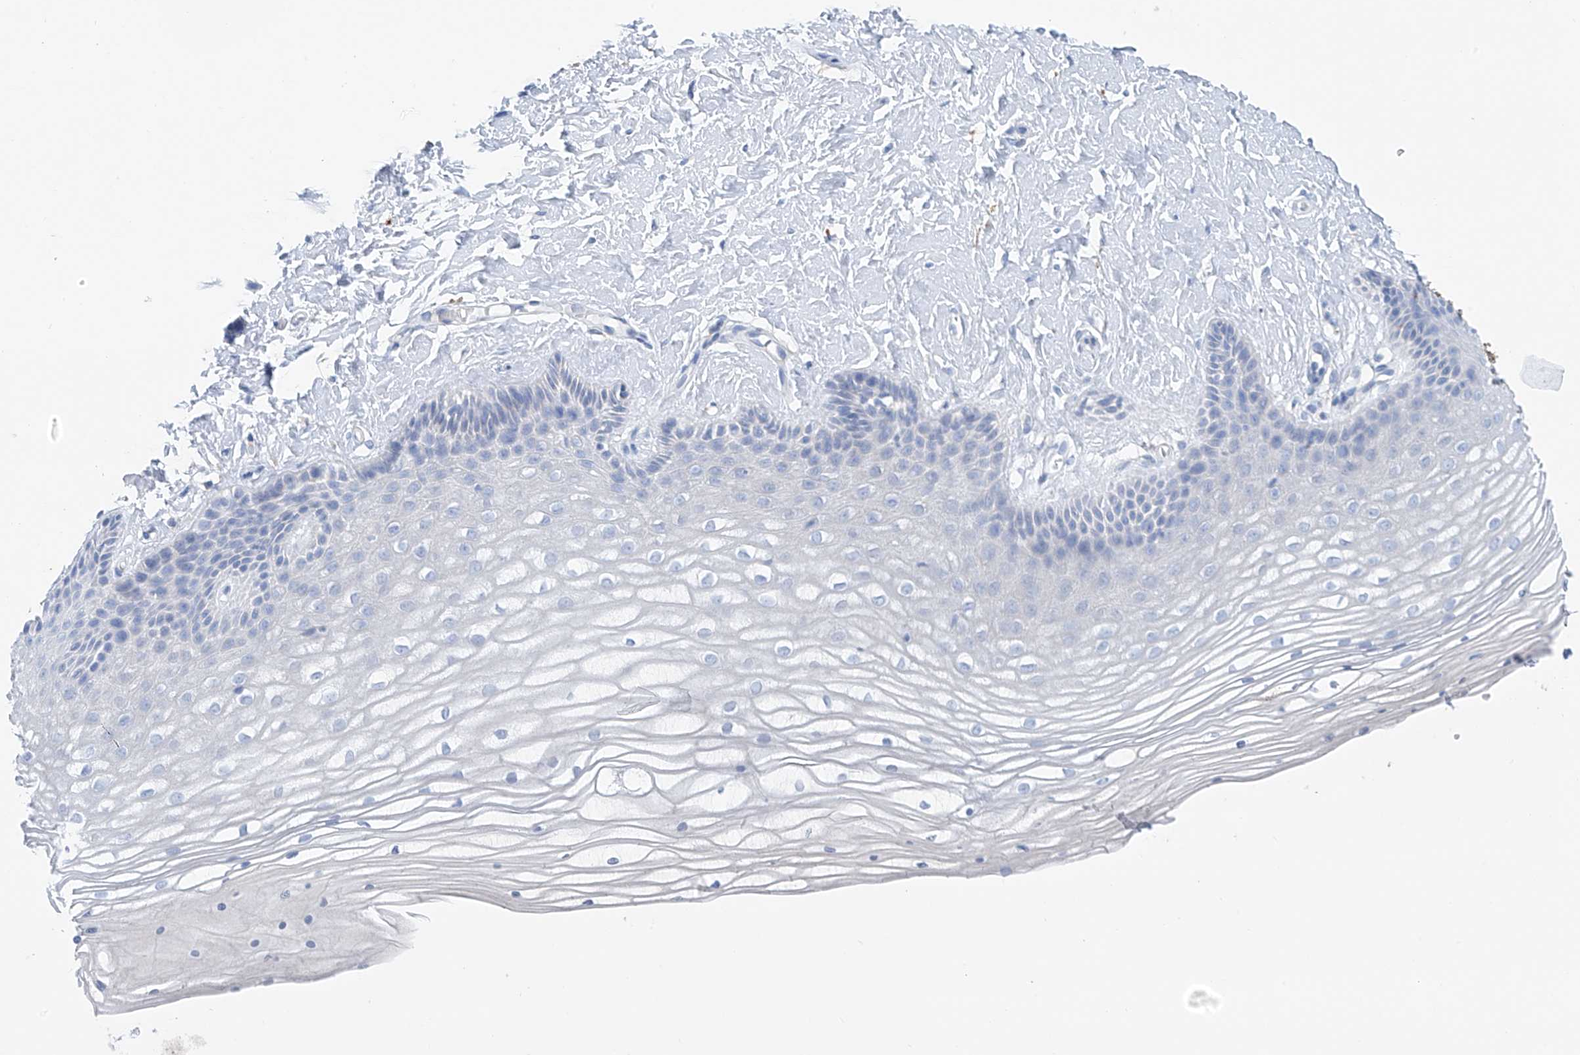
{"staining": {"intensity": "negative", "quantity": "none", "location": "none"}, "tissue": "vagina", "cell_type": "Squamous epithelial cells", "image_type": "normal", "snomed": [{"axis": "morphology", "description": "Normal tissue, NOS"}, {"axis": "topography", "description": "Vagina"}, {"axis": "topography", "description": "Cervix"}], "caption": "Squamous epithelial cells are negative for protein expression in benign human vagina. The staining was performed using DAB to visualize the protein expression in brown, while the nuclei were stained in blue with hematoxylin (Magnification: 20x).", "gene": "GLMP", "patient": {"sex": "female", "age": 40}}